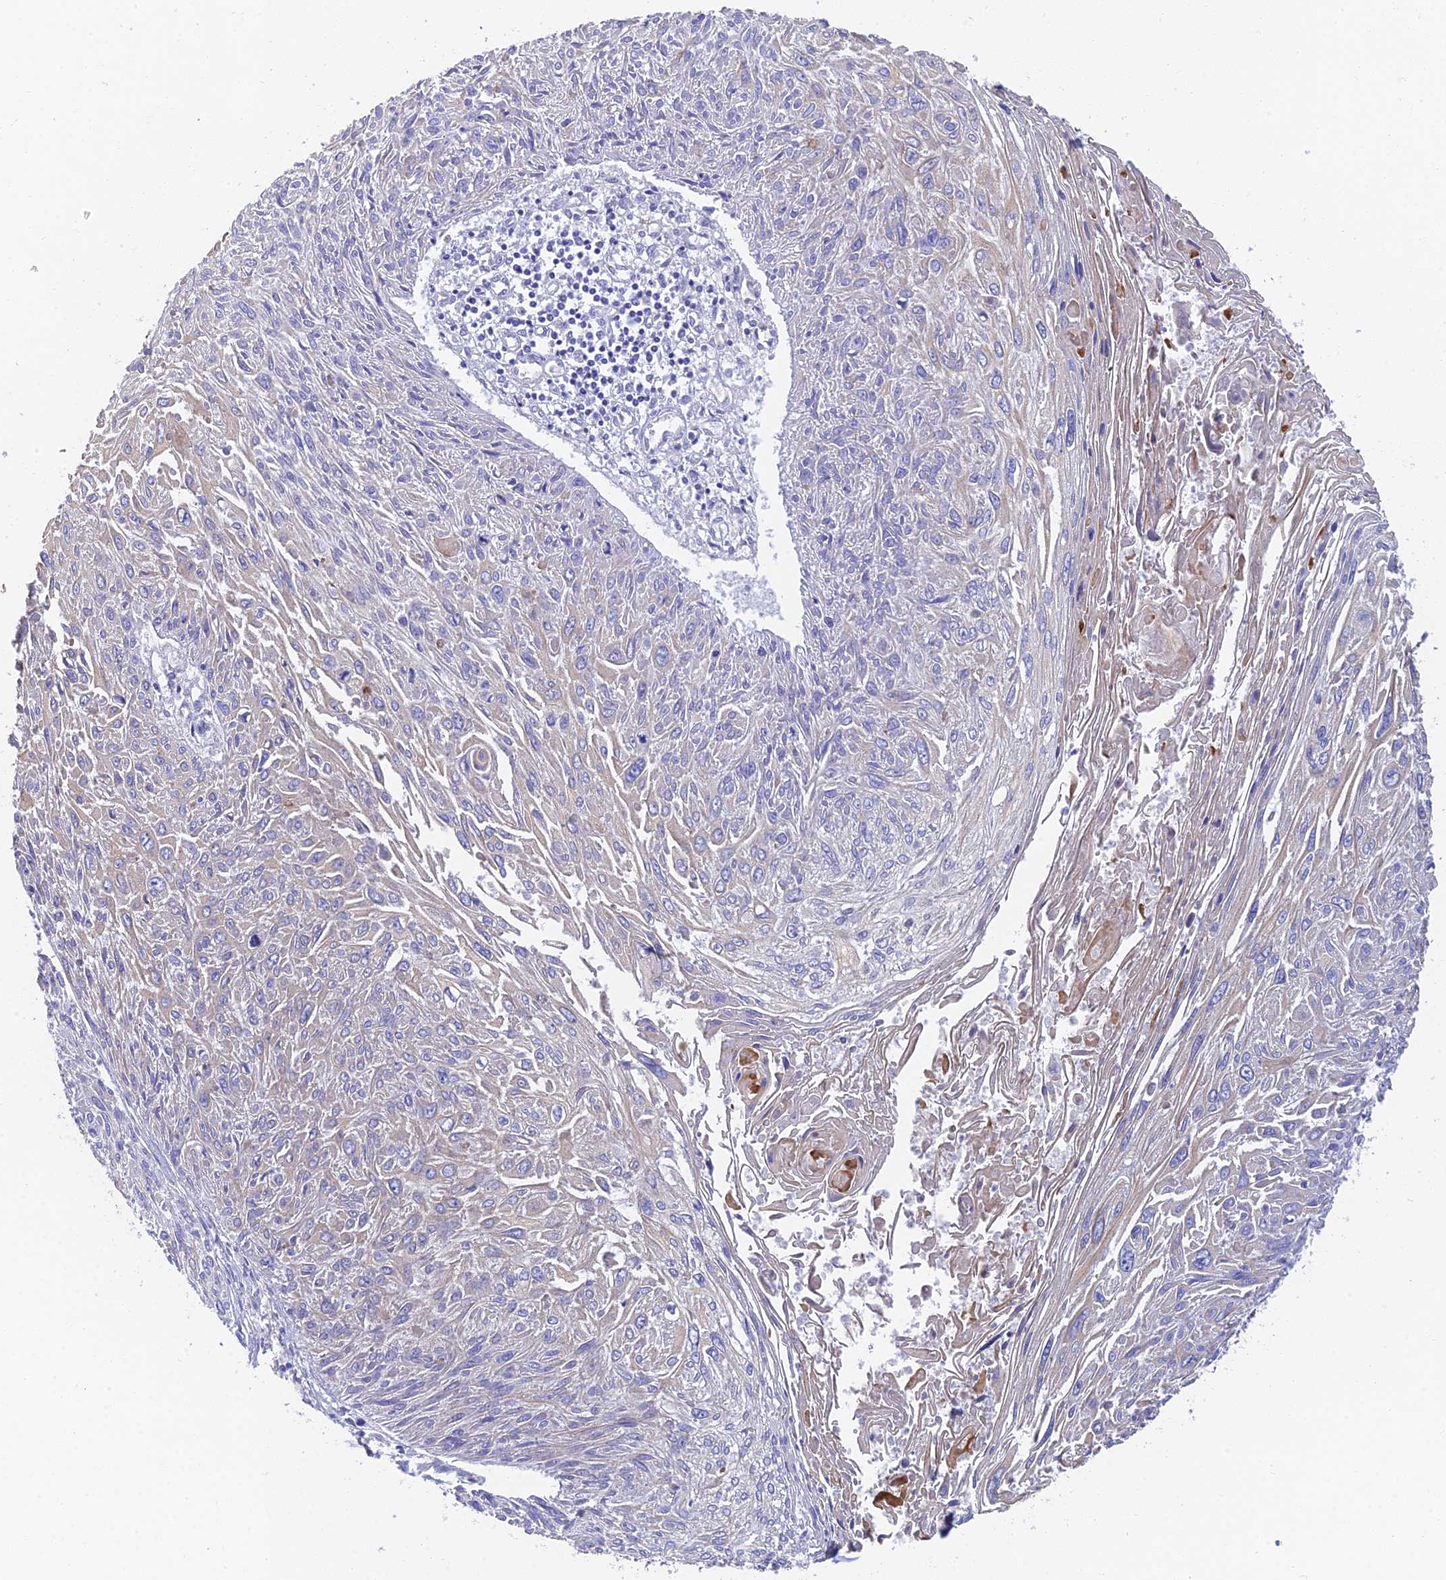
{"staining": {"intensity": "negative", "quantity": "none", "location": "none"}, "tissue": "cervical cancer", "cell_type": "Tumor cells", "image_type": "cancer", "snomed": [{"axis": "morphology", "description": "Squamous cell carcinoma, NOS"}, {"axis": "topography", "description": "Cervix"}], "caption": "IHC photomicrograph of cervical cancer stained for a protein (brown), which exhibits no staining in tumor cells. (DAB IHC with hematoxylin counter stain).", "gene": "ADAMTS13", "patient": {"sex": "female", "age": 51}}